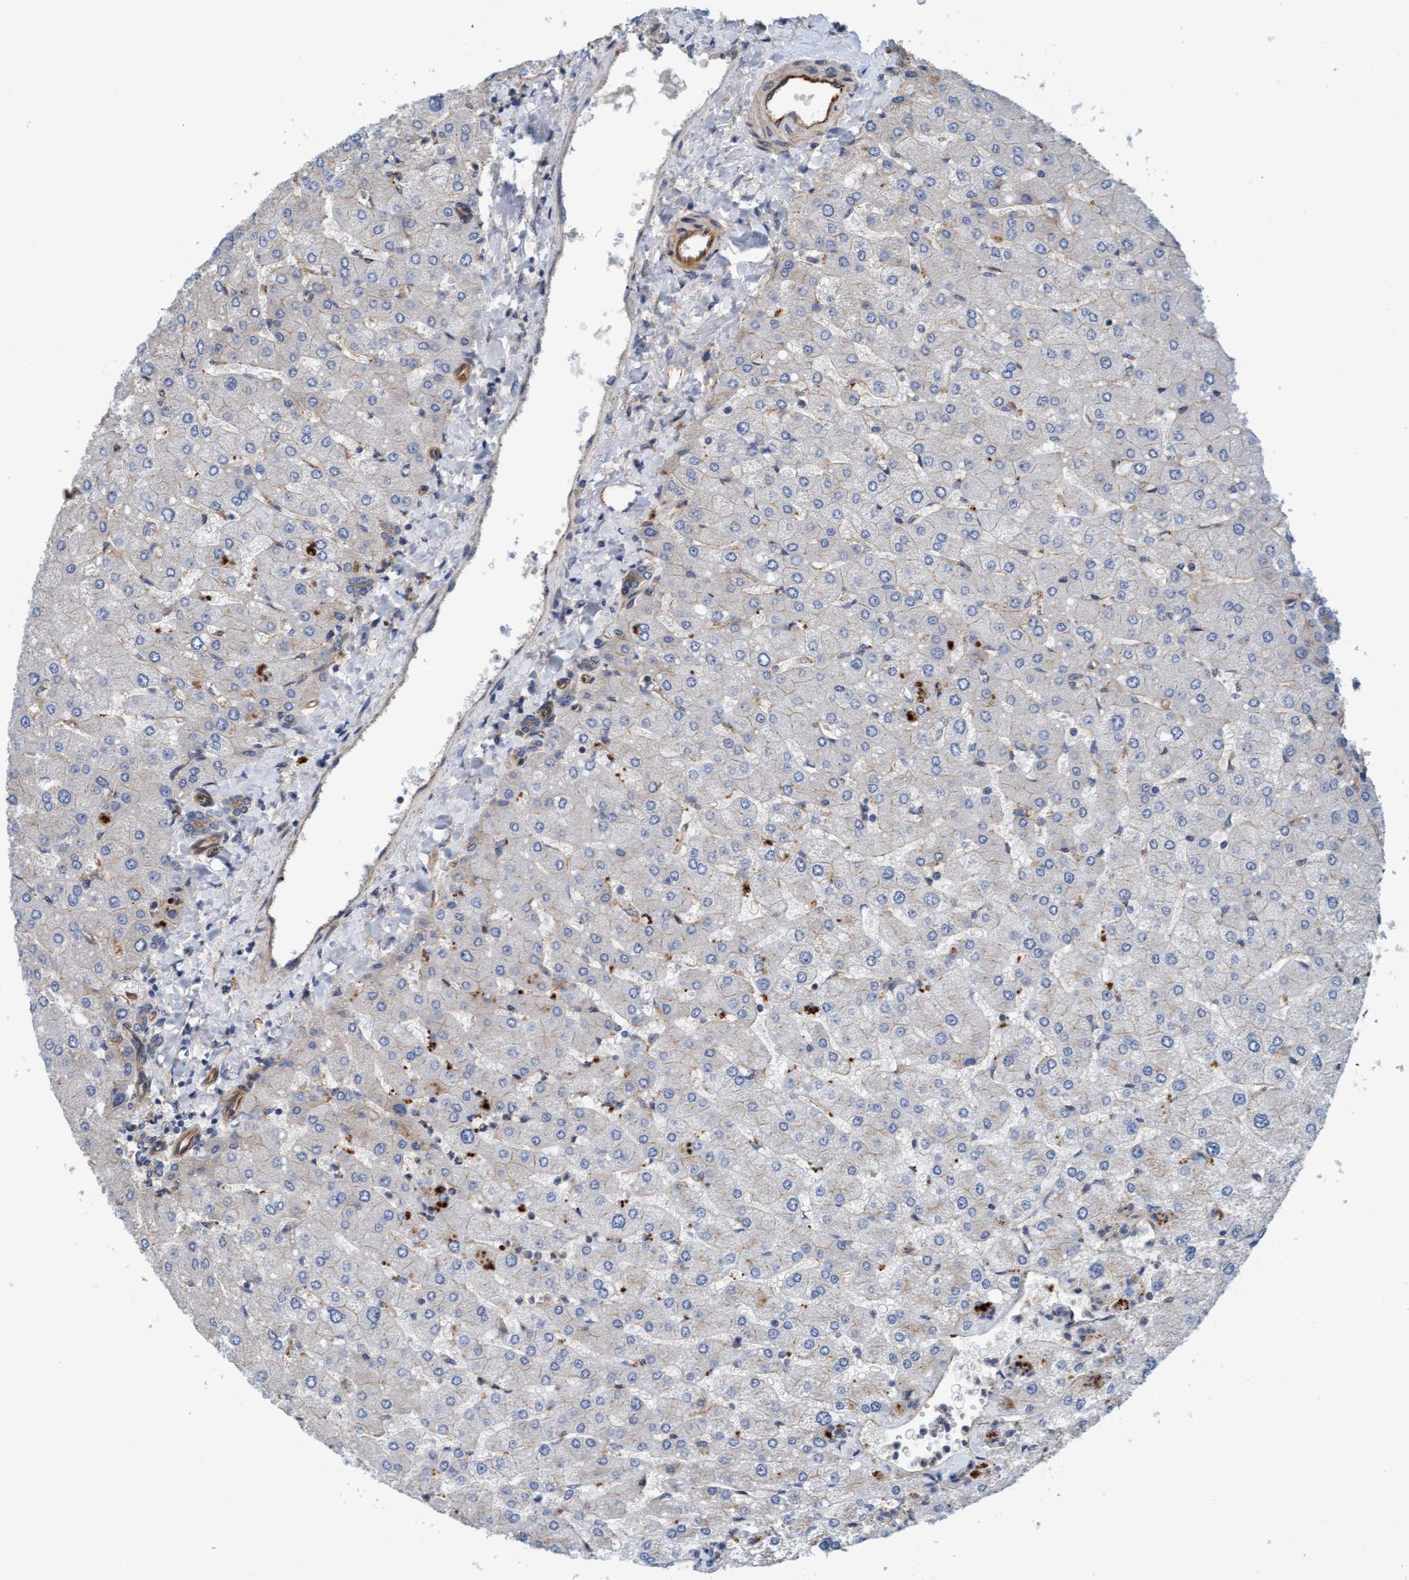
{"staining": {"intensity": "weak", "quantity": "25%-75%", "location": "cytoplasmic/membranous"}, "tissue": "liver", "cell_type": "Cholangiocytes", "image_type": "normal", "snomed": [{"axis": "morphology", "description": "Normal tissue, NOS"}, {"axis": "topography", "description": "Liver"}], "caption": "Protein expression analysis of unremarkable liver demonstrates weak cytoplasmic/membranous positivity in about 25%-75% of cholangiocytes. (DAB = brown stain, brightfield microscopy at high magnification).", "gene": "STXBP4", "patient": {"sex": "male", "age": 55}}